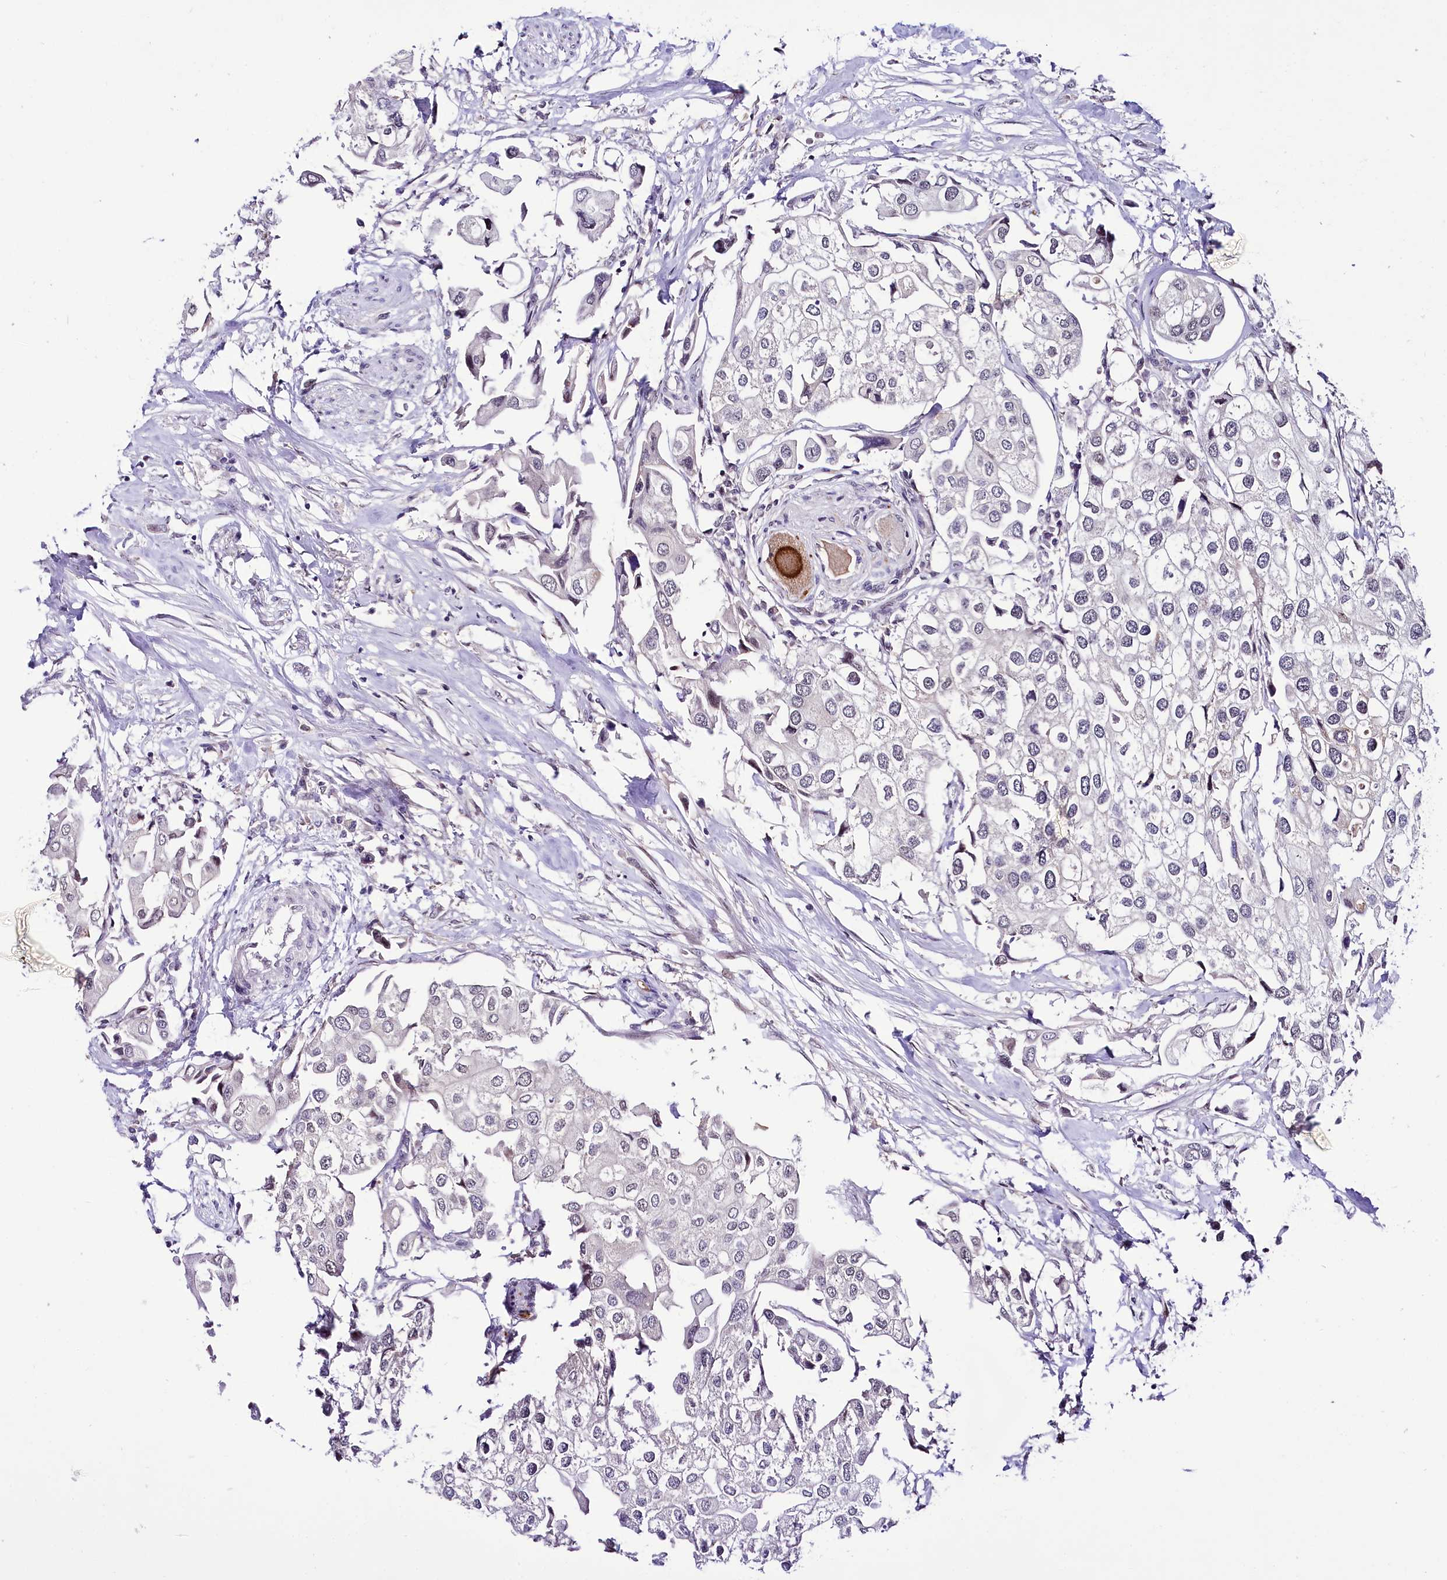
{"staining": {"intensity": "negative", "quantity": "none", "location": "none"}, "tissue": "urothelial cancer", "cell_type": "Tumor cells", "image_type": "cancer", "snomed": [{"axis": "morphology", "description": "Urothelial carcinoma, High grade"}, {"axis": "topography", "description": "Urinary bladder"}], "caption": "High magnification brightfield microscopy of urothelial cancer stained with DAB (3,3'-diaminobenzidine) (brown) and counterstained with hematoxylin (blue): tumor cells show no significant expression. (DAB IHC with hematoxylin counter stain).", "gene": "SCAF11", "patient": {"sex": "male", "age": 64}}